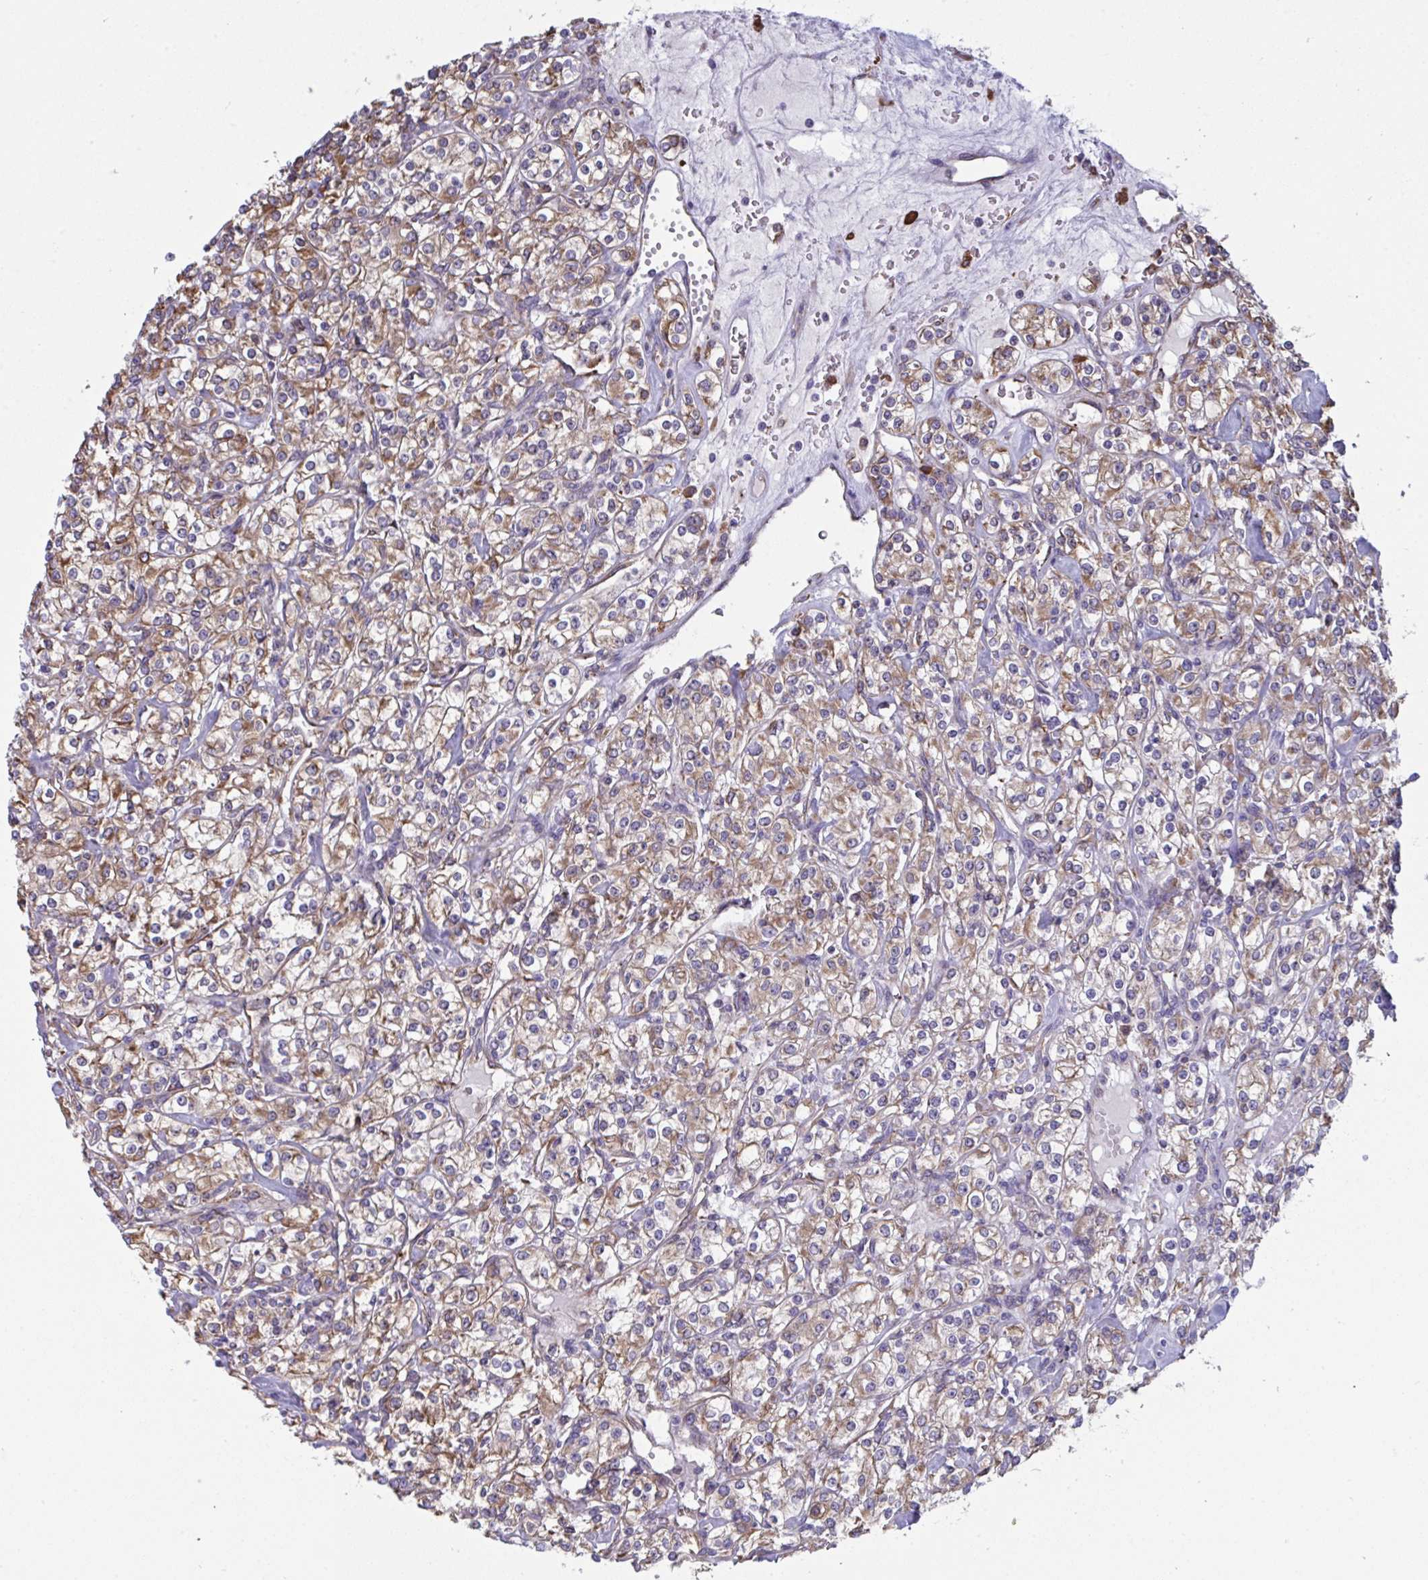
{"staining": {"intensity": "weak", "quantity": ">75%", "location": "cytoplasmic/membranous"}, "tissue": "renal cancer", "cell_type": "Tumor cells", "image_type": "cancer", "snomed": [{"axis": "morphology", "description": "Adenocarcinoma, NOS"}, {"axis": "topography", "description": "Kidney"}], "caption": "Protein expression analysis of adenocarcinoma (renal) displays weak cytoplasmic/membranous expression in approximately >75% of tumor cells.", "gene": "MYMK", "patient": {"sex": "male", "age": 77}}